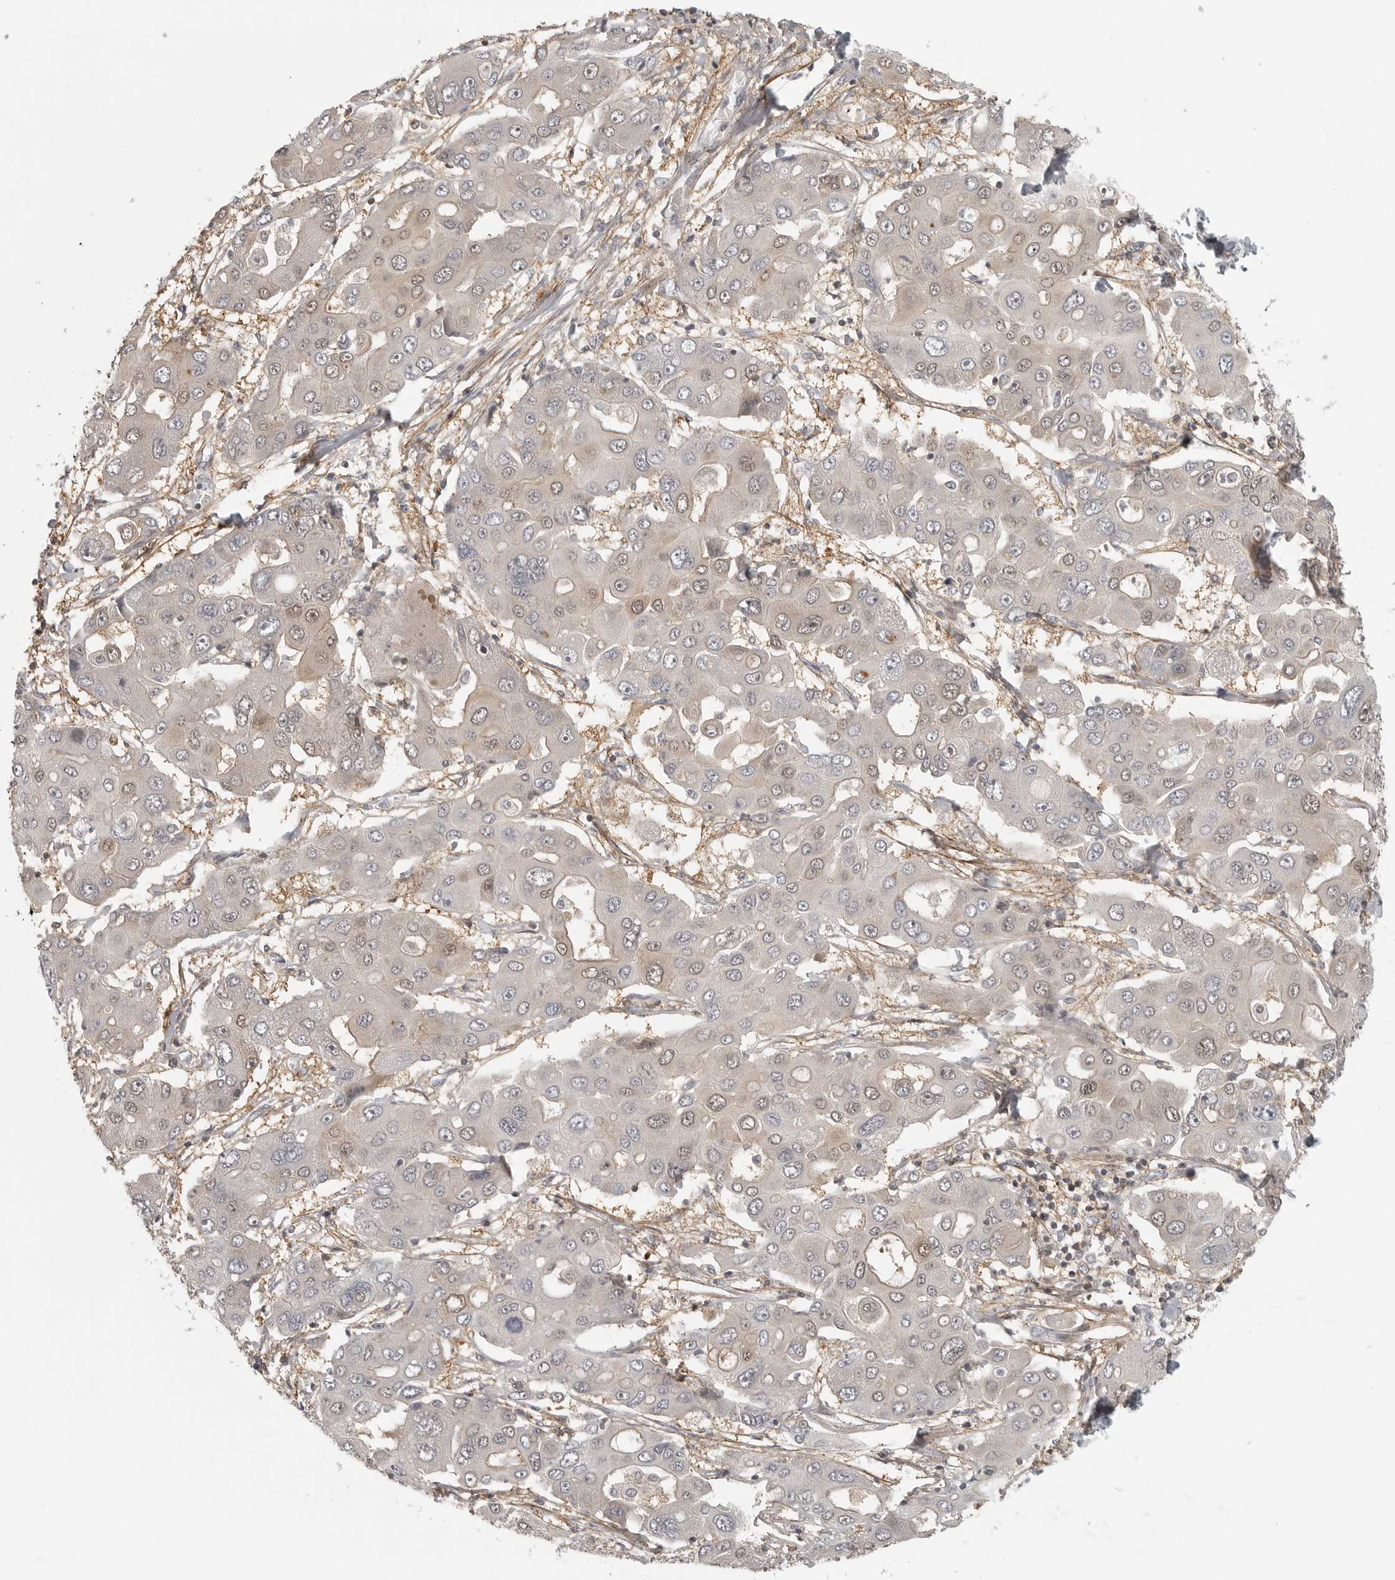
{"staining": {"intensity": "weak", "quantity": "<25%", "location": "nuclear"}, "tissue": "liver cancer", "cell_type": "Tumor cells", "image_type": "cancer", "snomed": [{"axis": "morphology", "description": "Cholangiocarcinoma"}, {"axis": "topography", "description": "Liver"}], "caption": "Tumor cells show no significant protein positivity in liver cancer (cholangiocarcinoma). (DAB (3,3'-diaminobenzidine) IHC, high magnification).", "gene": "UROD", "patient": {"sex": "male", "age": 67}}